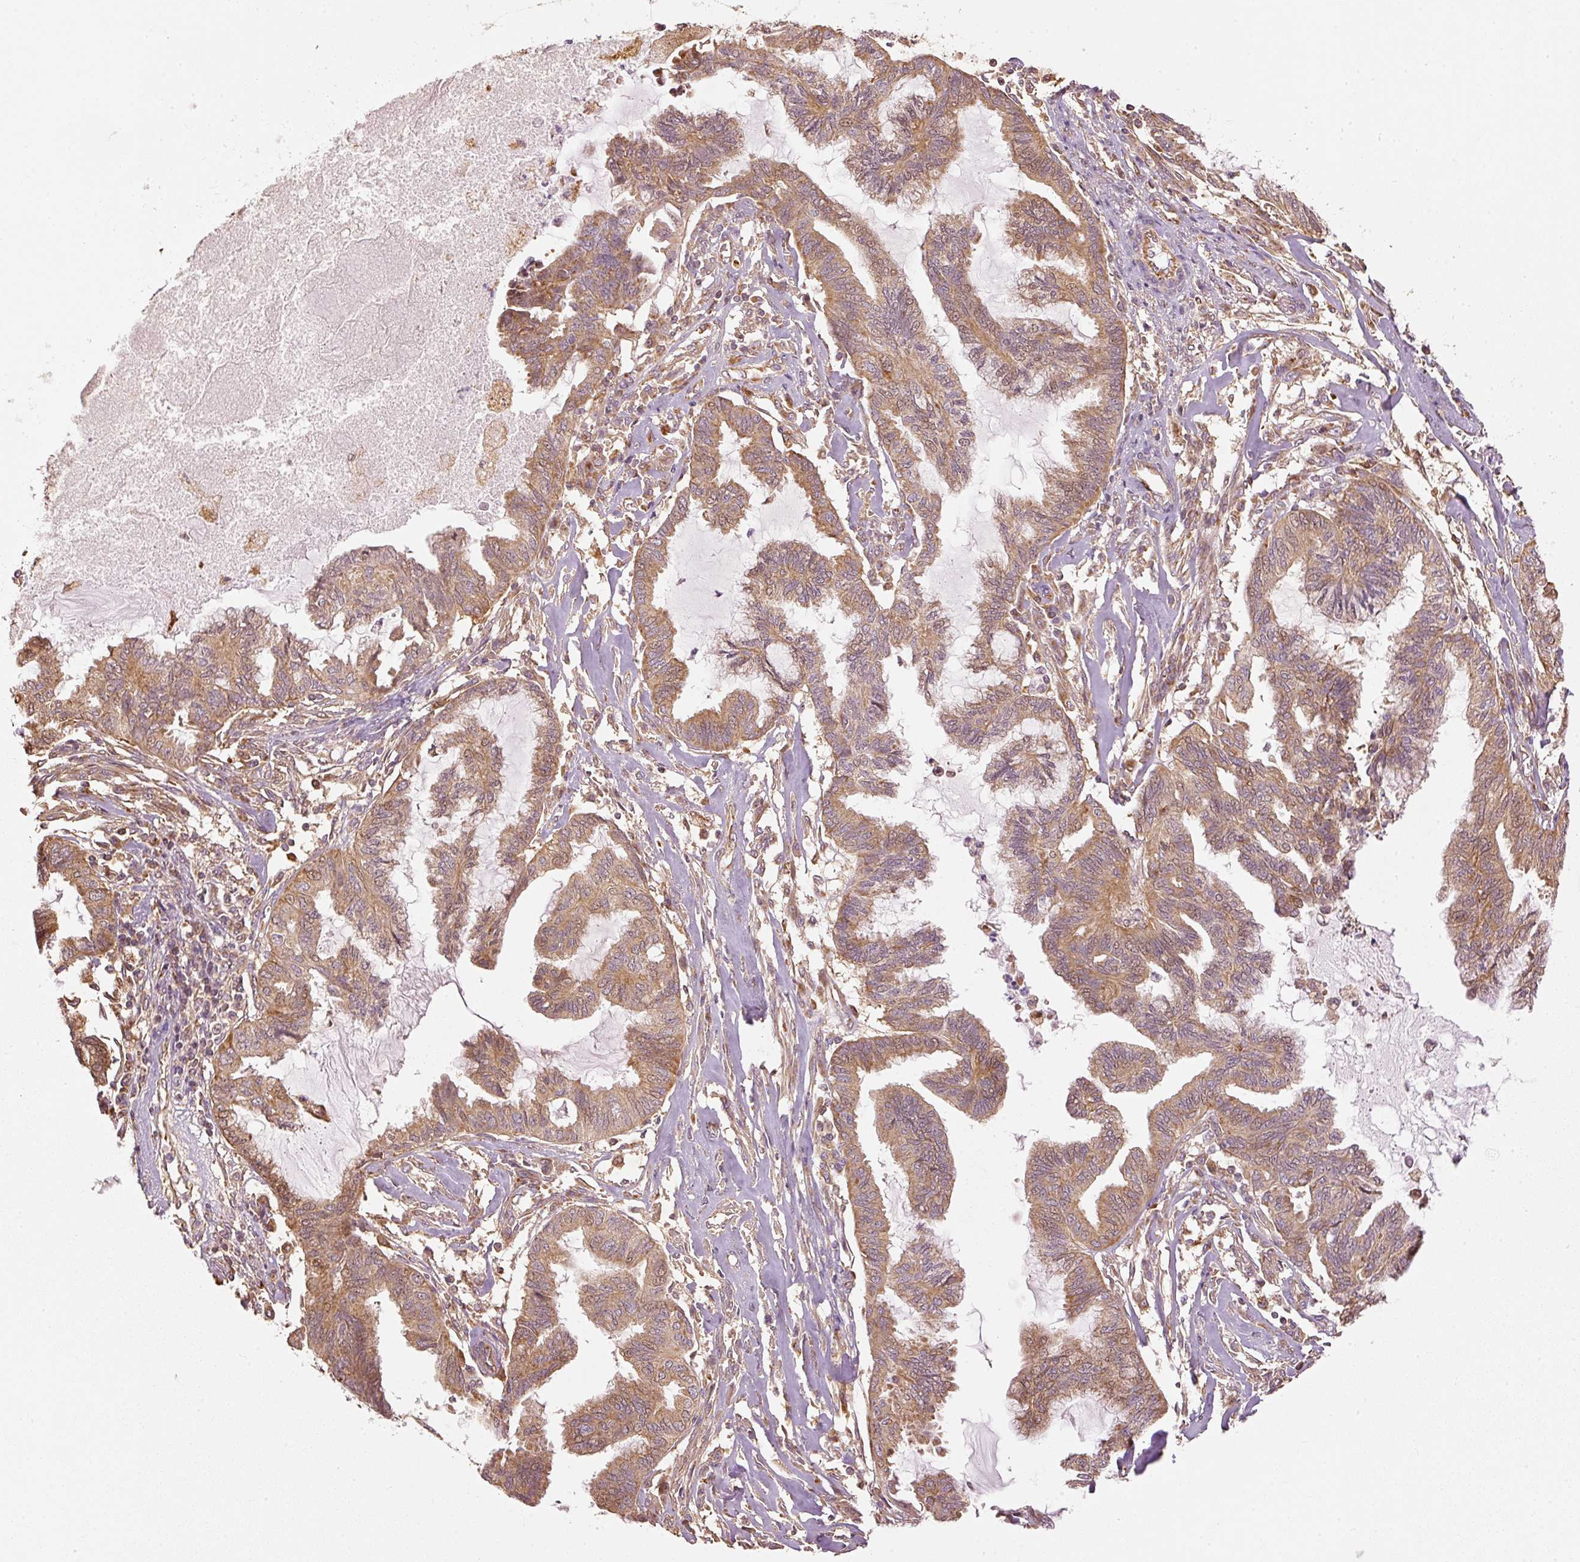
{"staining": {"intensity": "moderate", "quantity": ">75%", "location": "cytoplasmic/membranous"}, "tissue": "endometrial cancer", "cell_type": "Tumor cells", "image_type": "cancer", "snomed": [{"axis": "morphology", "description": "Adenocarcinoma, NOS"}, {"axis": "topography", "description": "Endometrium"}], "caption": "Immunohistochemical staining of human endometrial adenocarcinoma exhibits moderate cytoplasmic/membranous protein positivity in about >75% of tumor cells.", "gene": "MTHFD1L", "patient": {"sex": "female", "age": 86}}